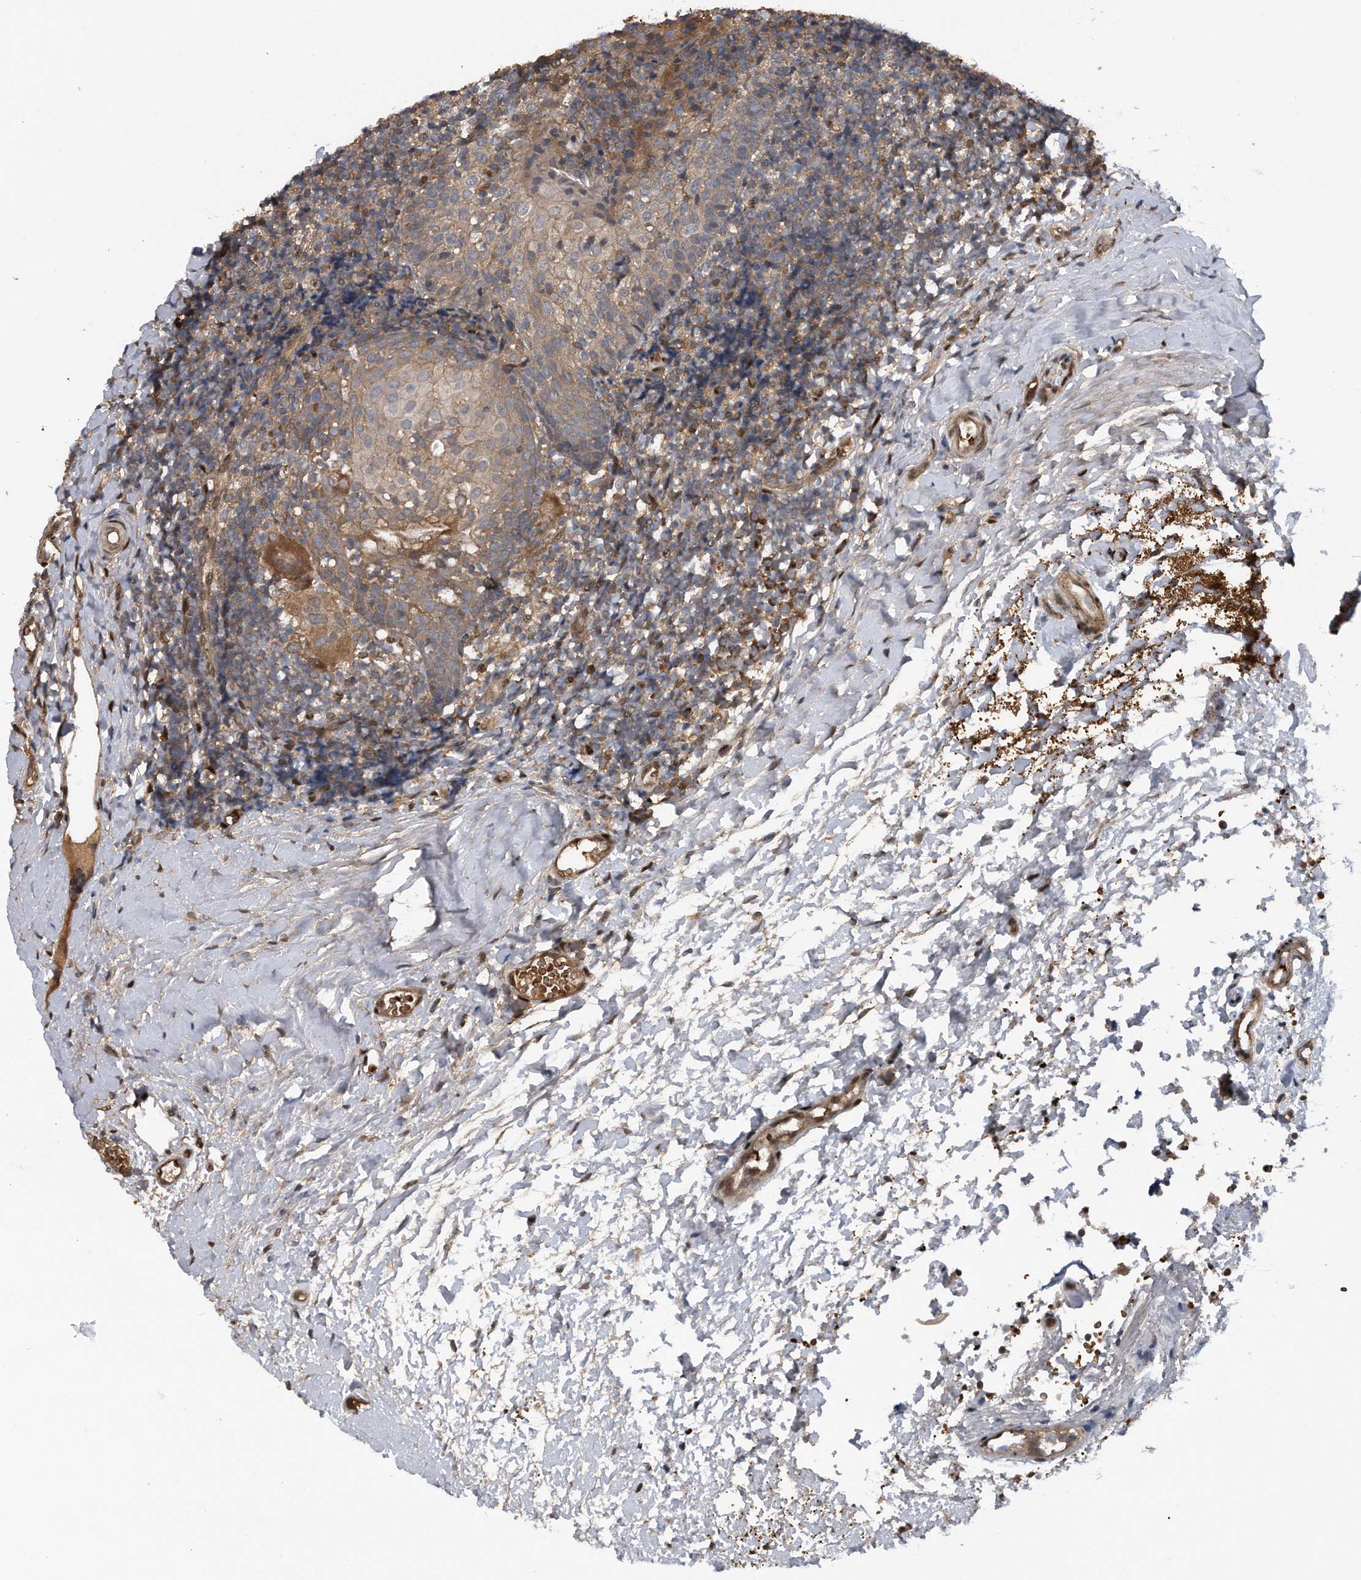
{"staining": {"intensity": "moderate", "quantity": "25%-75%", "location": "cytoplasmic/membranous"}, "tissue": "tonsil", "cell_type": "Germinal center cells", "image_type": "normal", "snomed": [{"axis": "morphology", "description": "Normal tissue, NOS"}, {"axis": "topography", "description": "Tonsil"}], "caption": "Tonsil stained with immunohistochemistry (IHC) shows moderate cytoplasmic/membranous staining in approximately 25%-75% of germinal center cells. The protein of interest is shown in brown color, while the nuclei are stained blue.", "gene": "ZNF79", "patient": {"sex": "female", "age": 19}}